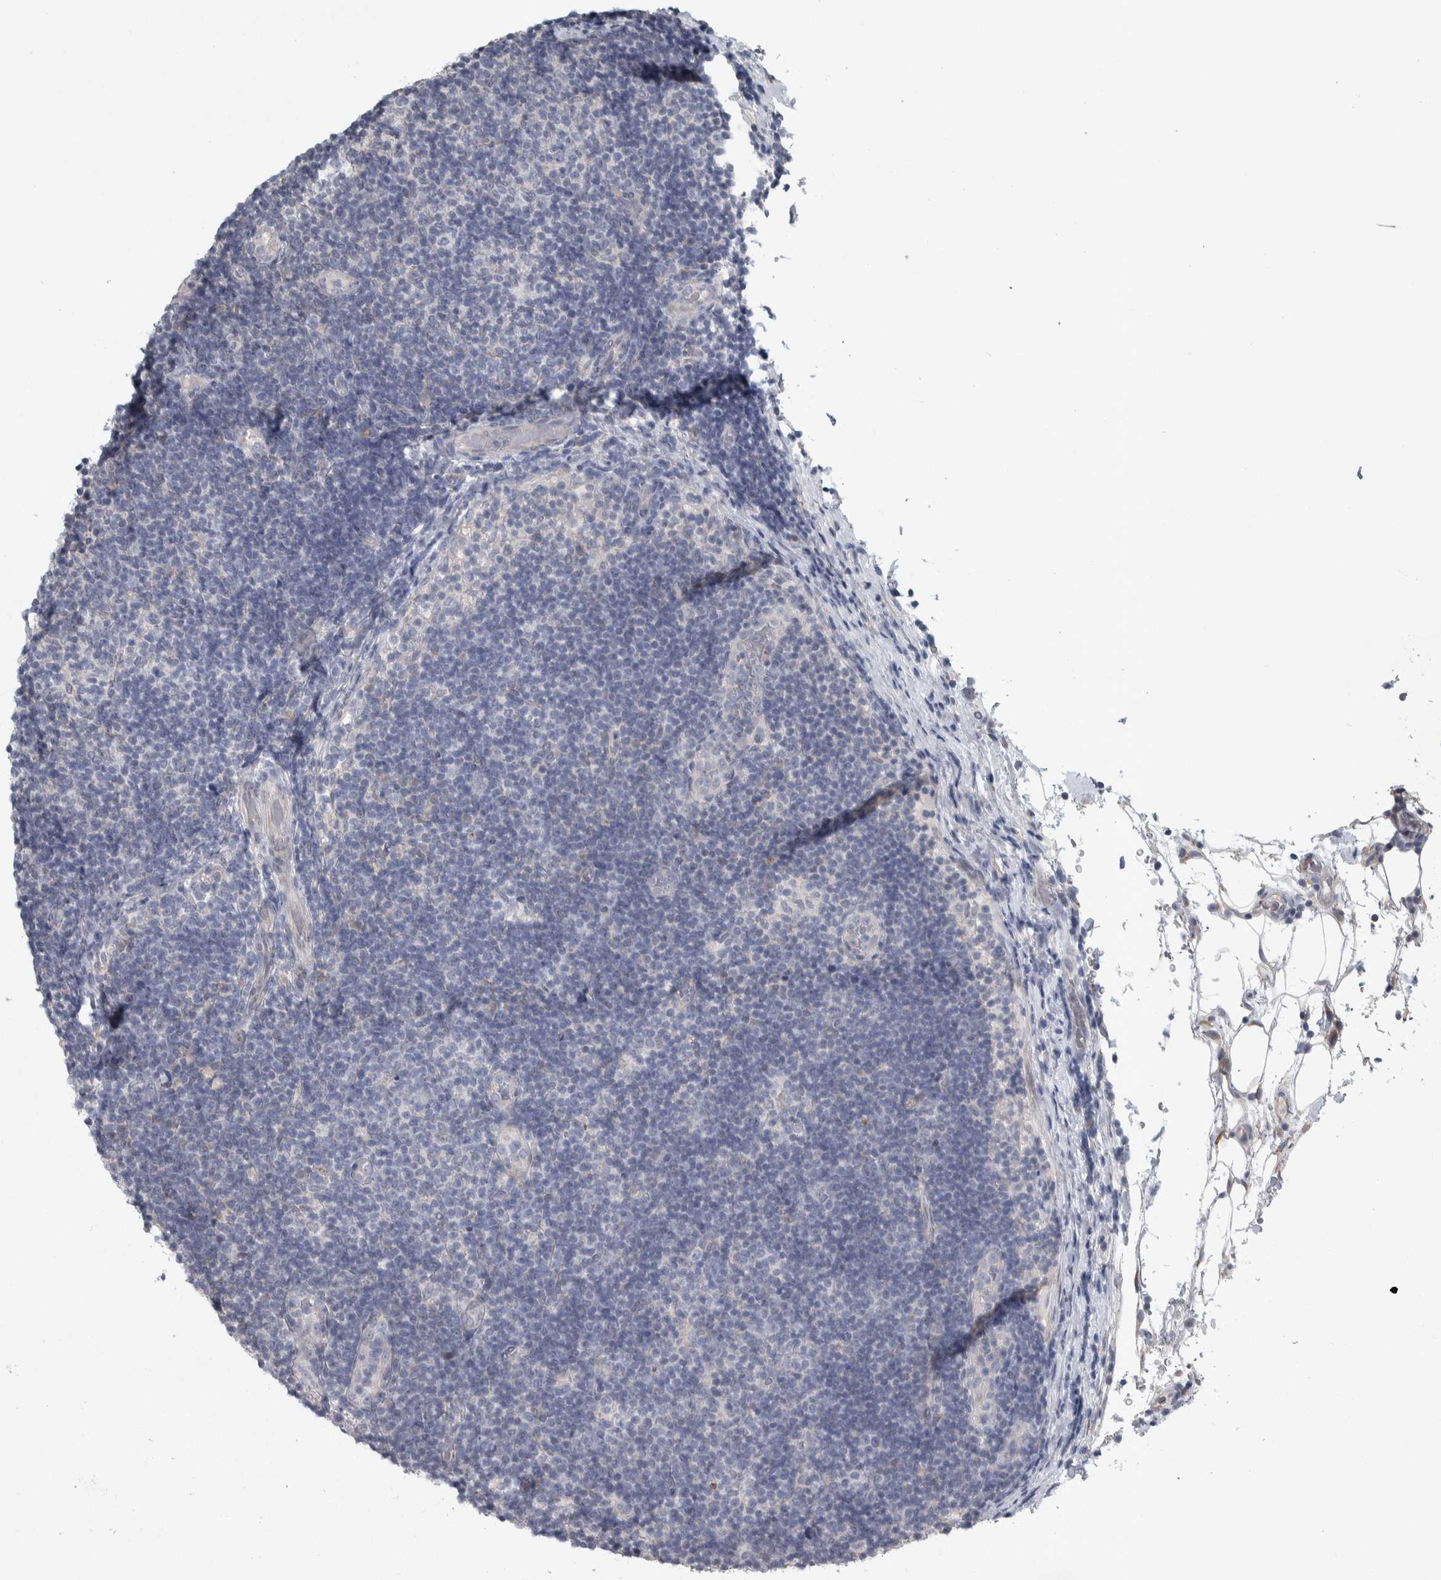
{"staining": {"intensity": "negative", "quantity": "none", "location": "none"}, "tissue": "lymphoma", "cell_type": "Tumor cells", "image_type": "cancer", "snomed": [{"axis": "morphology", "description": "Malignant lymphoma, non-Hodgkin's type, Low grade"}, {"axis": "topography", "description": "Lymph node"}], "caption": "High power microscopy image of an IHC photomicrograph of malignant lymphoma, non-Hodgkin's type (low-grade), revealing no significant staining in tumor cells.", "gene": "SIGMAR1", "patient": {"sex": "male", "age": 83}}